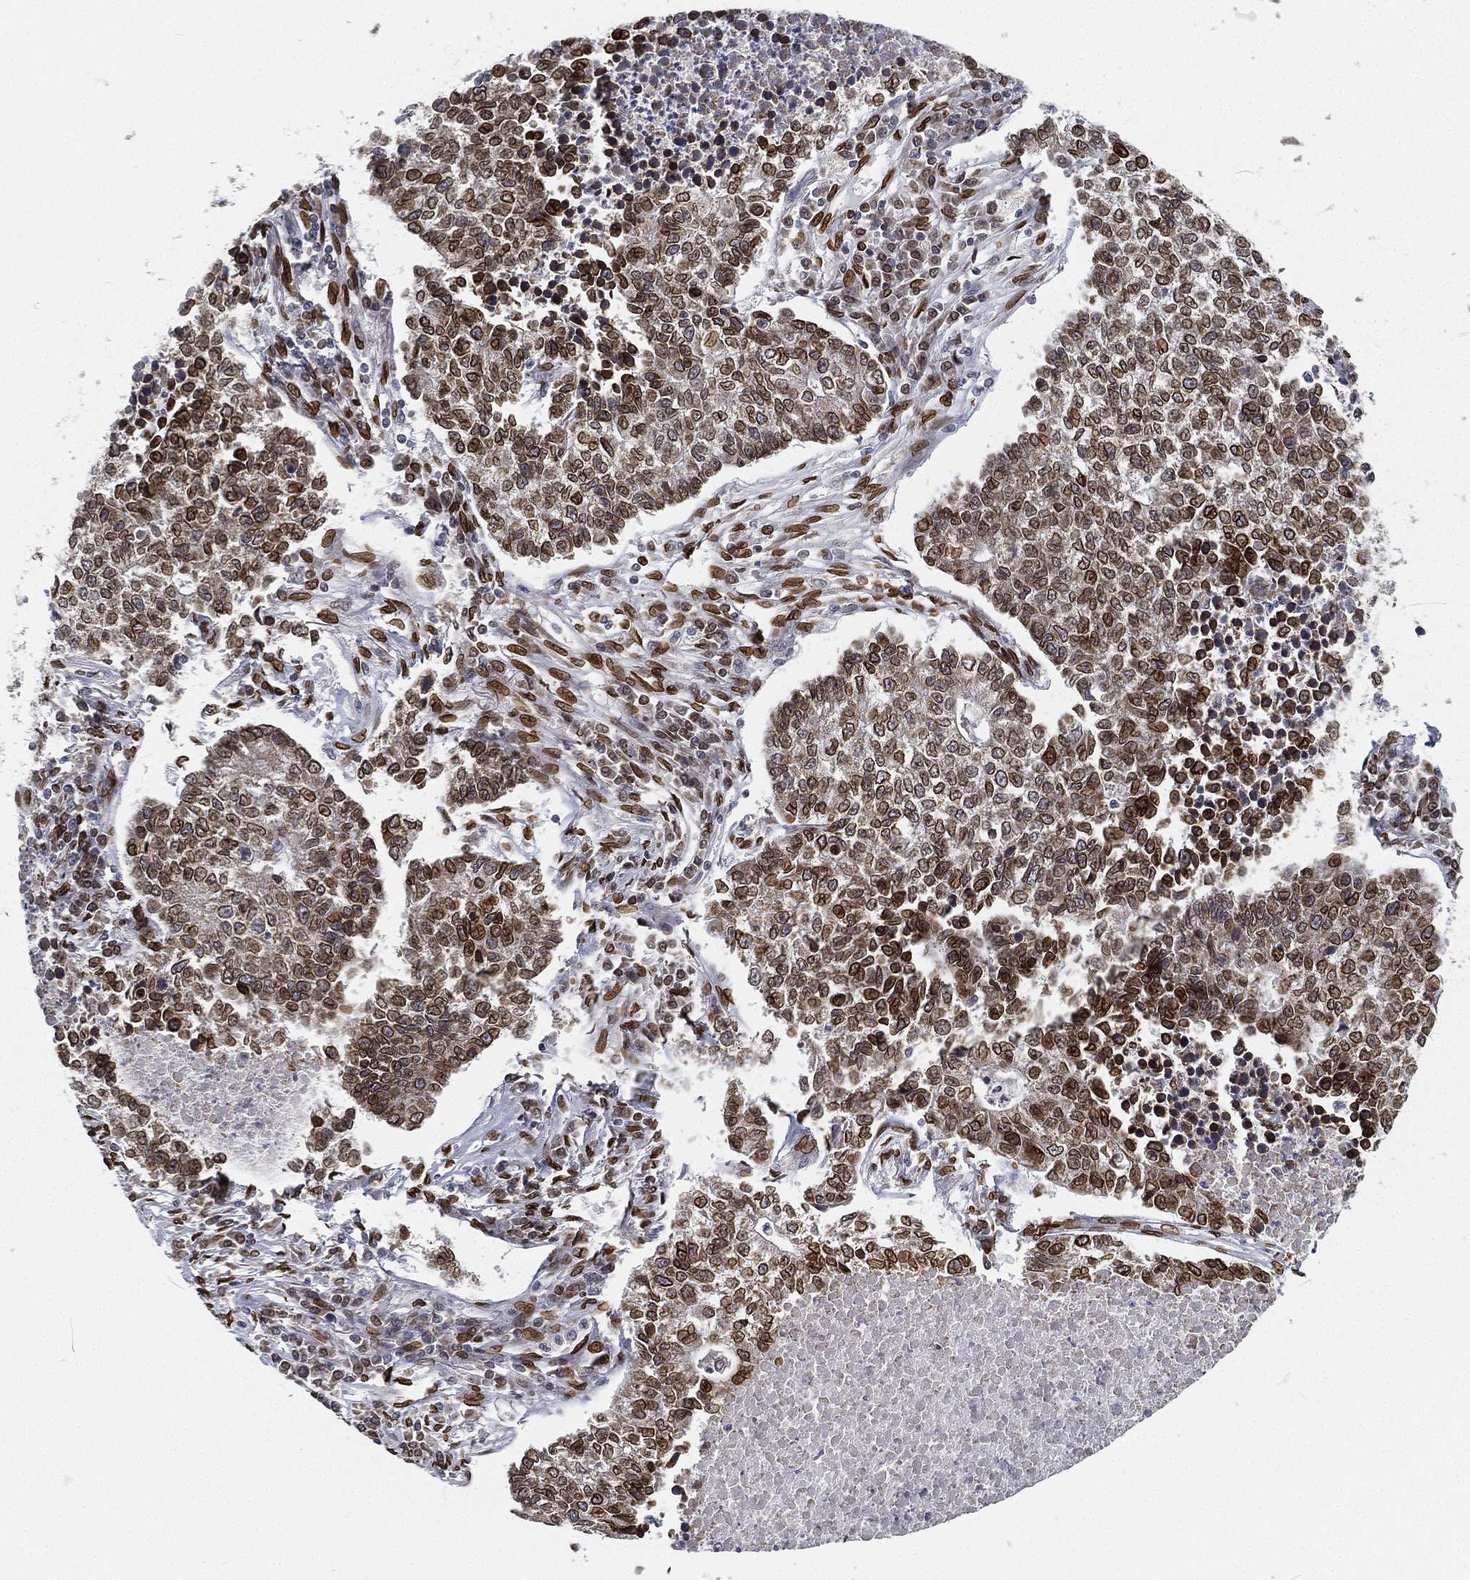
{"staining": {"intensity": "strong", "quantity": "25%-75%", "location": "cytoplasmic/membranous,nuclear"}, "tissue": "lung cancer", "cell_type": "Tumor cells", "image_type": "cancer", "snomed": [{"axis": "morphology", "description": "Adenocarcinoma, NOS"}, {"axis": "topography", "description": "Lung"}], "caption": "Immunohistochemistry micrograph of adenocarcinoma (lung) stained for a protein (brown), which exhibits high levels of strong cytoplasmic/membranous and nuclear staining in about 25%-75% of tumor cells.", "gene": "PALB2", "patient": {"sex": "male", "age": 57}}